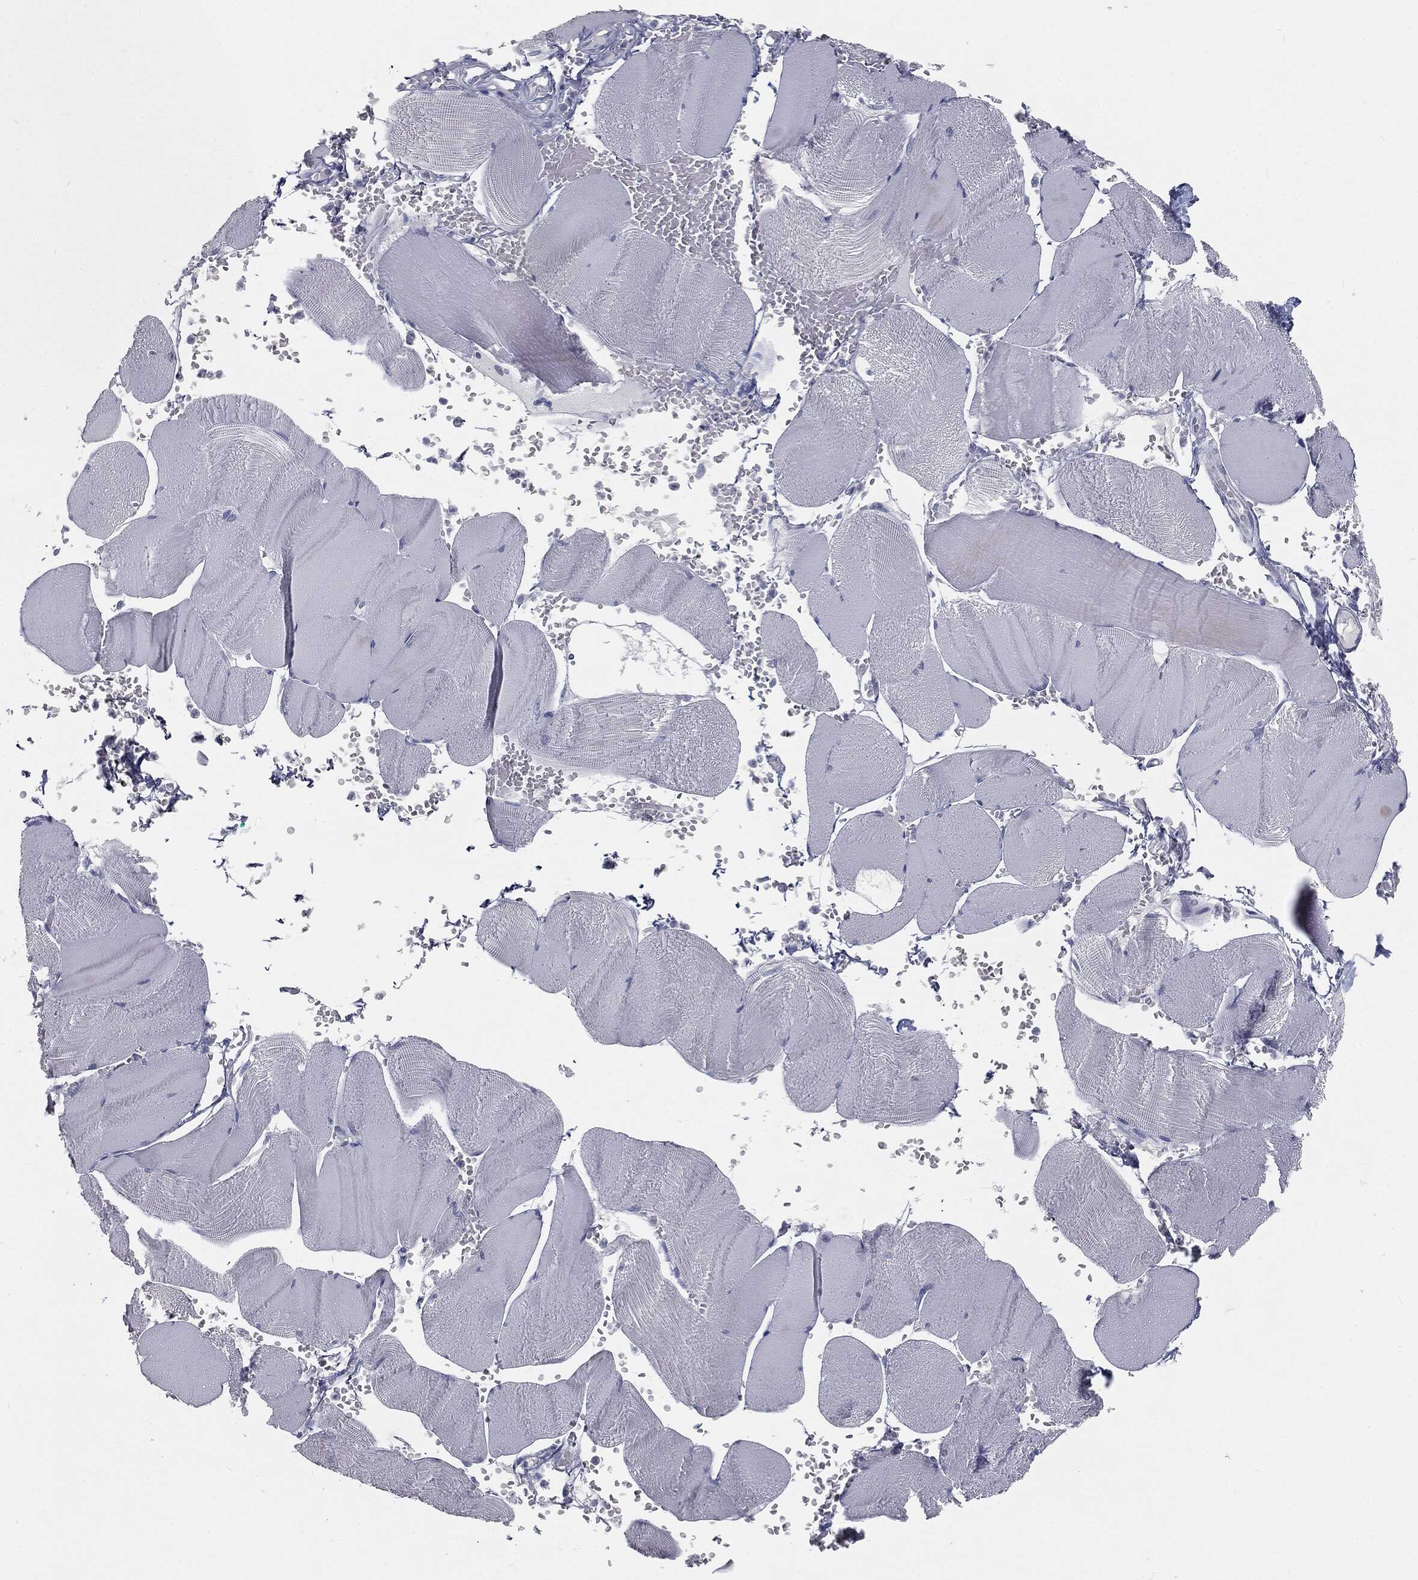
{"staining": {"intensity": "negative", "quantity": "none", "location": "none"}, "tissue": "skeletal muscle", "cell_type": "Myocytes", "image_type": "normal", "snomed": [{"axis": "morphology", "description": "Normal tissue, NOS"}, {"axis": "topography", "description": "Skeletal muscle"}], "caption": "Protein analysis of normal skeletal muscle reveals no significant staining in myocytes.", "gene": "PRAME", "patient": {"sex": "male", "age": 56}}